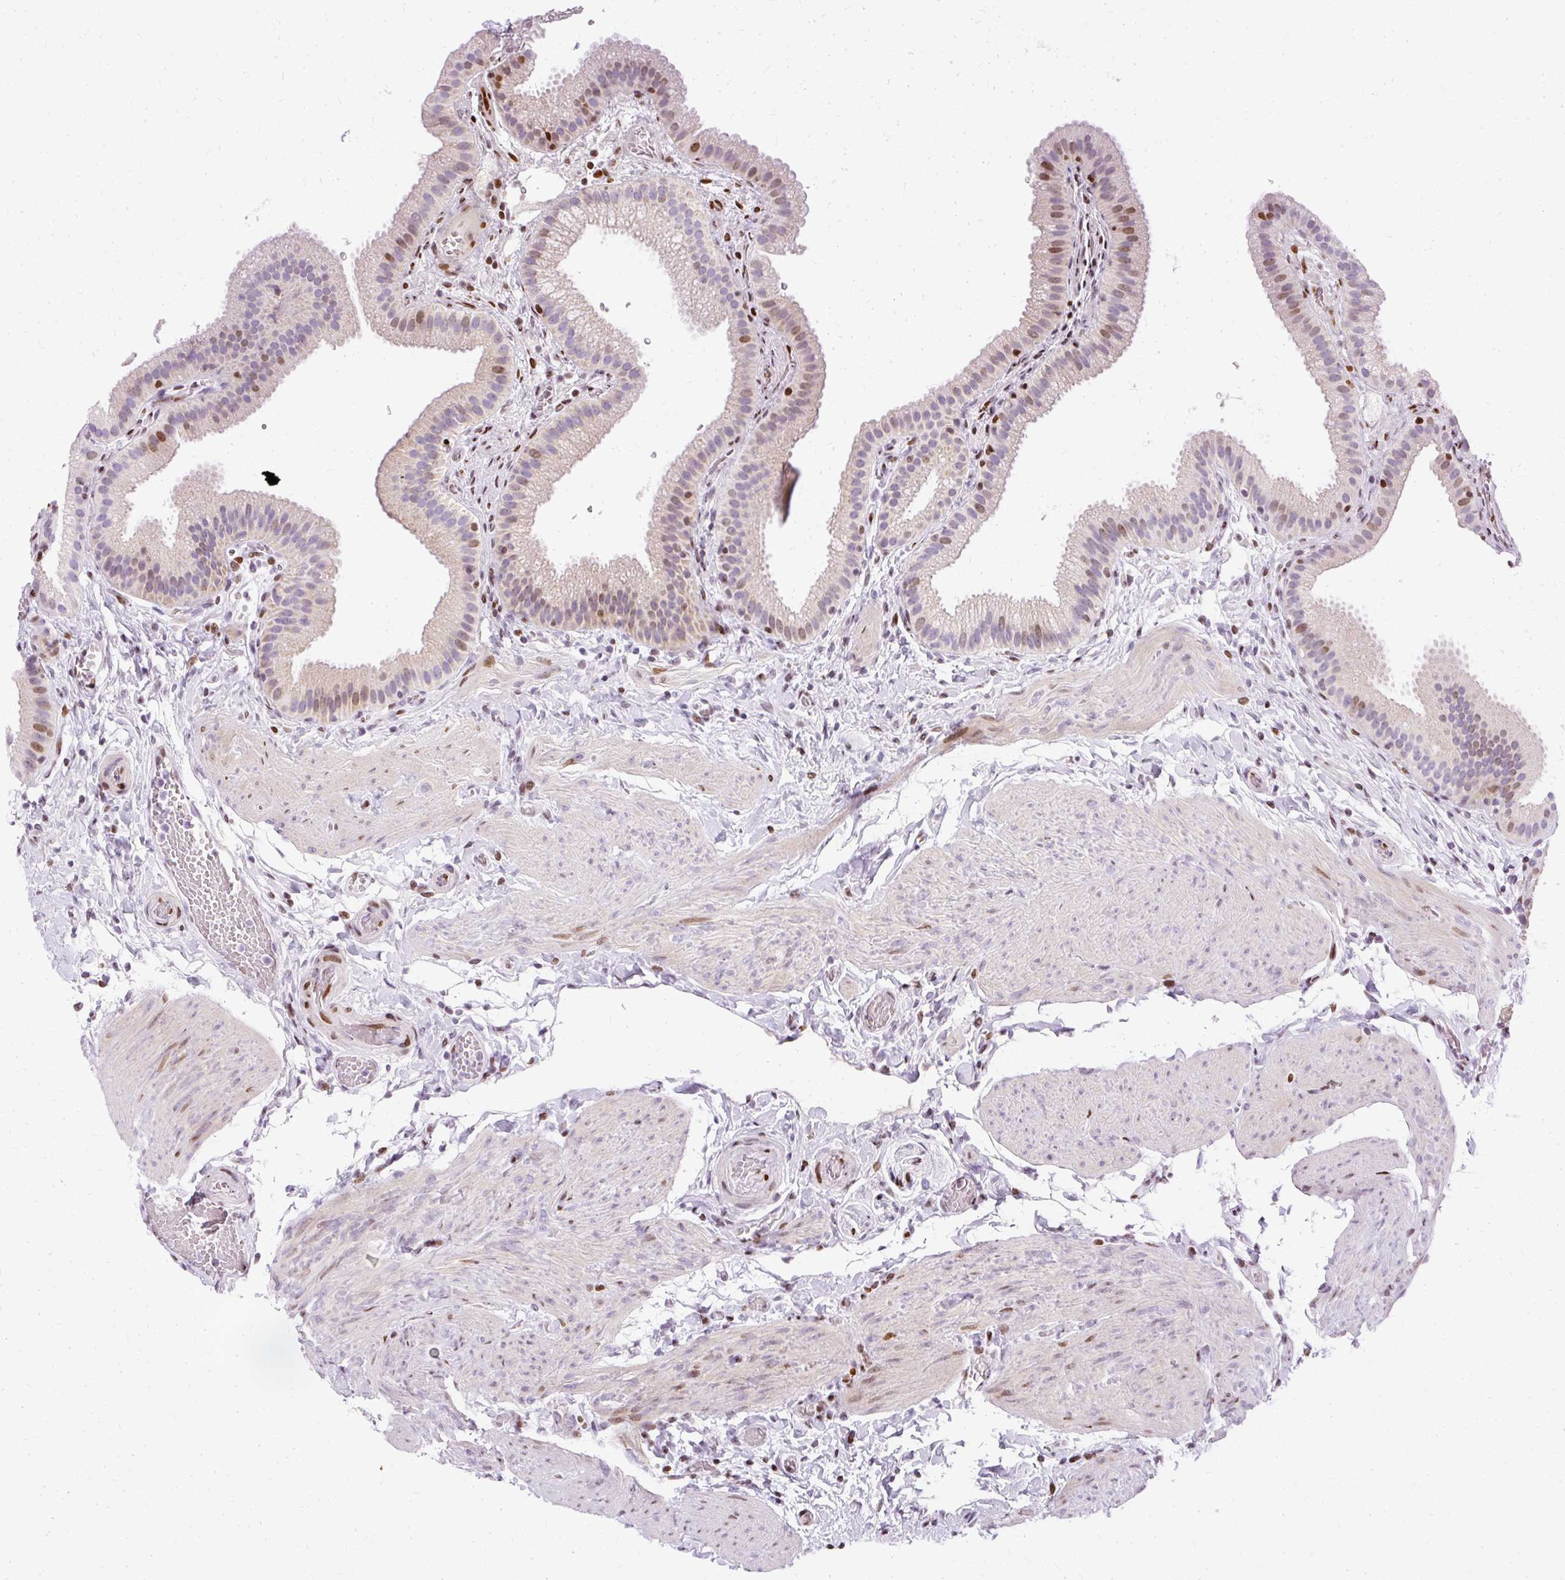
{"staining": {"intensity": "moderate", "quantity": "<25%", "location": "nuclear"}, "tissue": "gallbladder", "cell_type": "Glandular cells", "image_type": "normal", "snomed": [{"axis": "morphology", "description": "Normal tissue, NOS"}, {"axis": "topography", "description": "Gallbladder"}], "caption": "Immunohistochemical staining of normal human gallbladder shows <25% levels of moderate nuclear protein positivity in approximately <25% of glandular cells.", "gene": "TMEM177", "patient": {"sex": "female", "age": 63}}